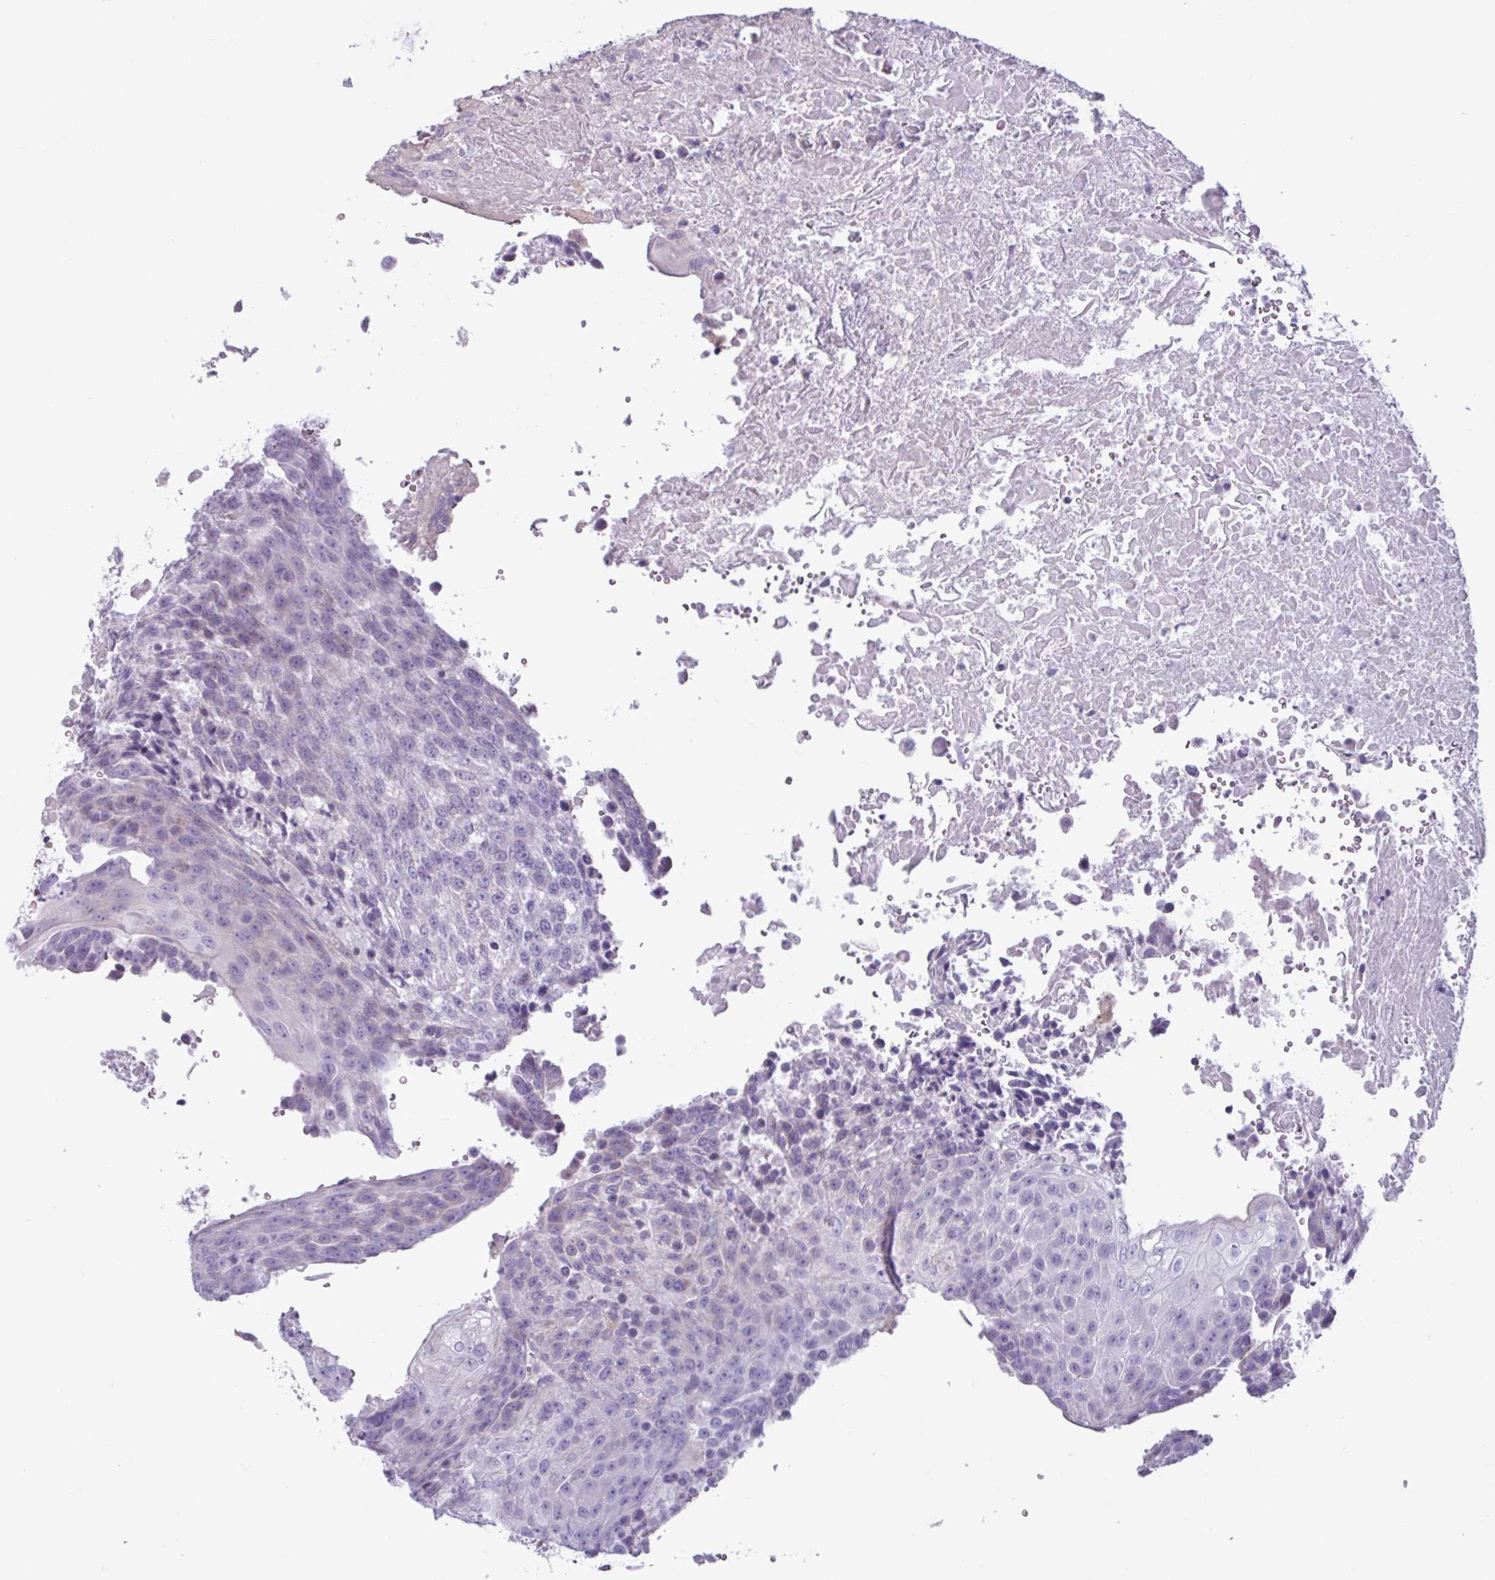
{"staining": {"intensity": "negative", "quantity": "none", "location": "none"}, "tissue": "urothelial cancer", "cell_type": "Tumor cells", "image_type": "cancer", "snomed": [{"axis": "morphology", "description": "Urothelial carcinoma, High grade"}, {"axis": "topography", "description": "Urinary bladder"}], "caption": "This is a image of immunohistochemistry (IHC) staining of urothelial cancer, which shows no positivity in tumor cells.", "gene": "ADGRE1", "patient": {"sex": "female", "age": 63}}